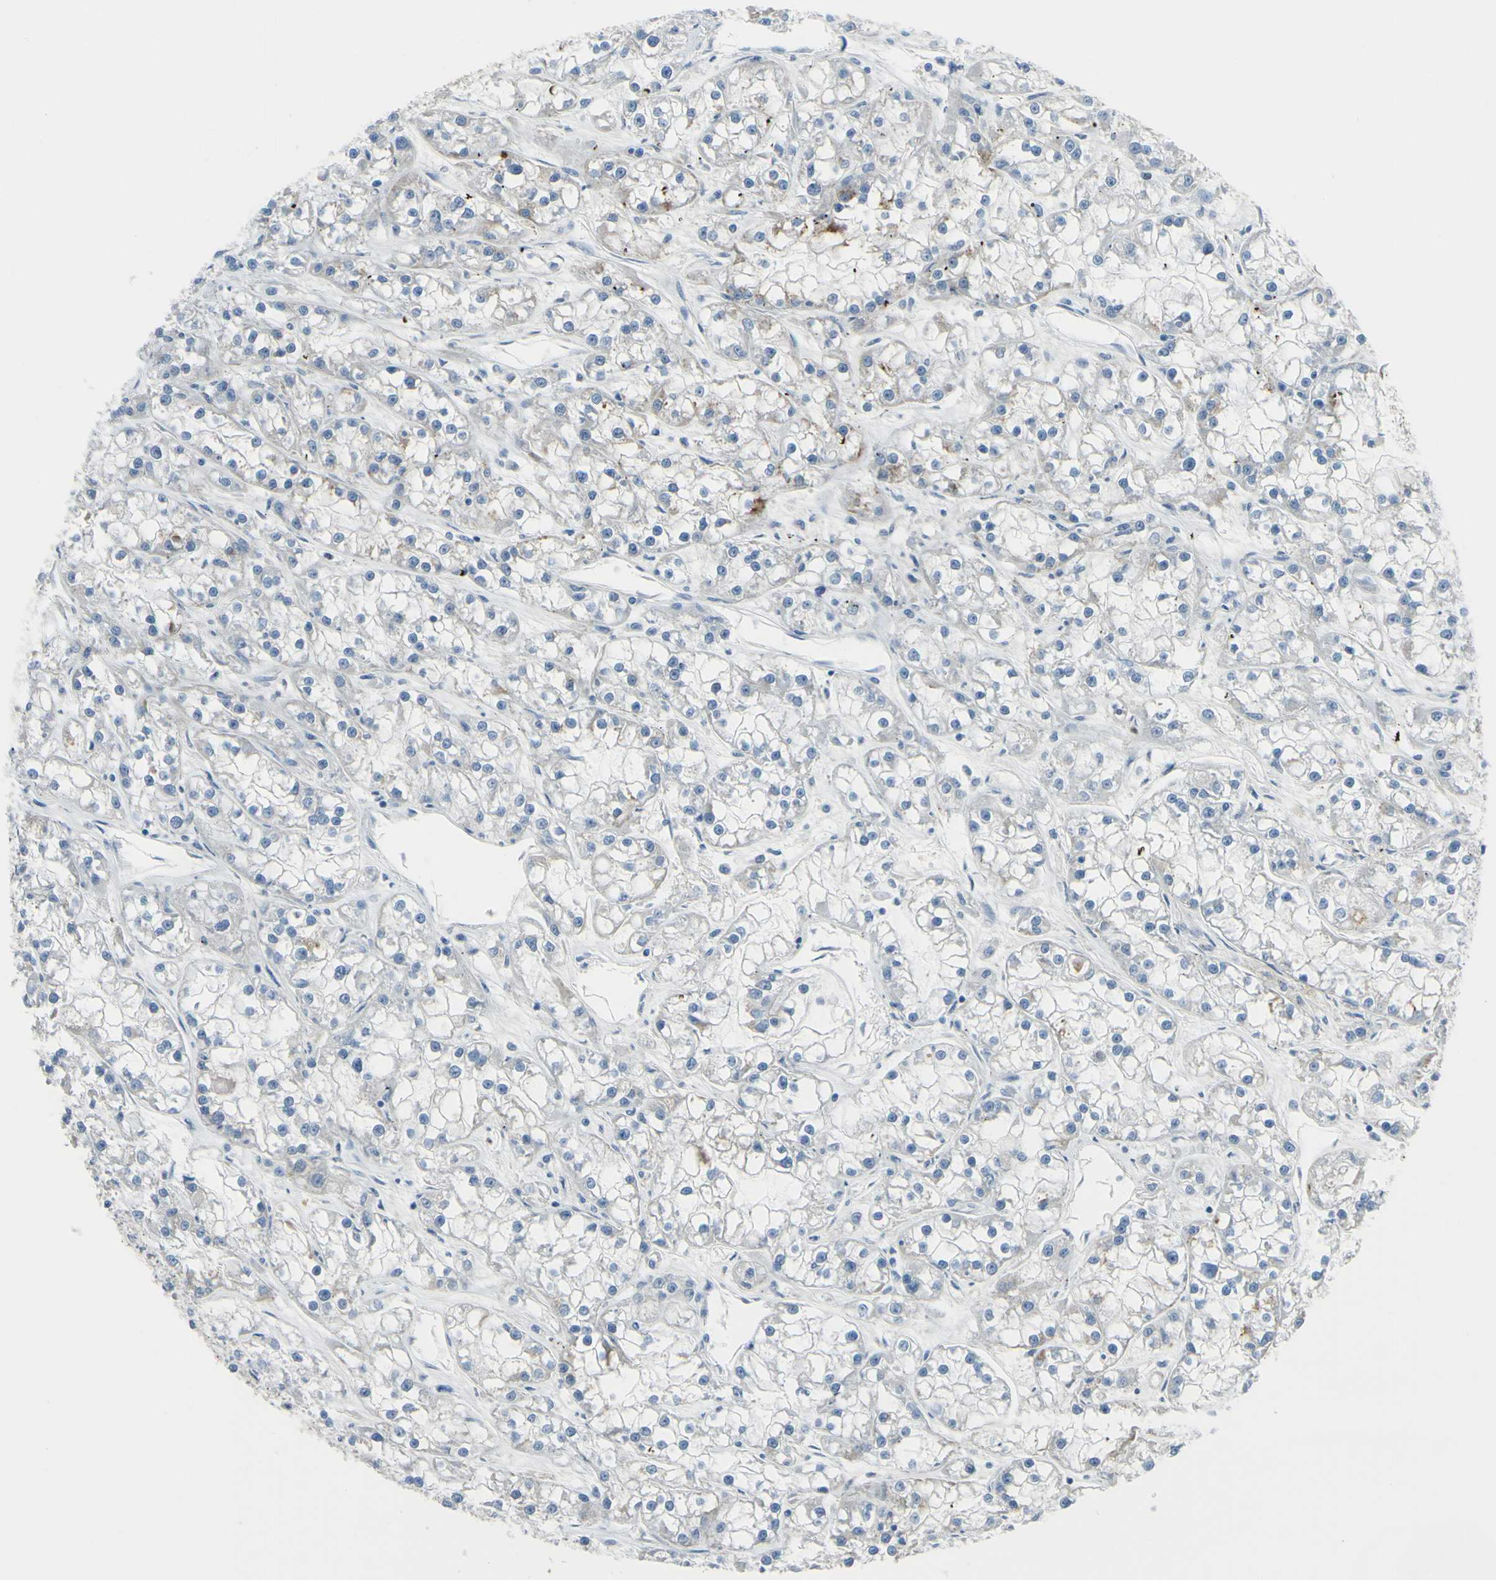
{"staining": {"intensity": "weak", "quantity": "<25%", "location": "cytoplasmic/membranous"}, "tissue": "renal cancer", "cell_type": "Tumor cells", "image_type": "cancer", "snomed": [{"axis": "morphology", "description": "Adenocarcinoma, NOS"}, {"axis": "topography", "description": "Kidney"}], "caption": "A micrograph of human renal cancer (adenocarcinoma) is negative for staining in tumor cells. Brightfield microscopy of immunohistochemistry (IHC) stained with DAB (brown) and hematoxylin (blue), captured at high magnification.", "gene": "ZNF557", "patient": {"sex": "female", "age": 52}}